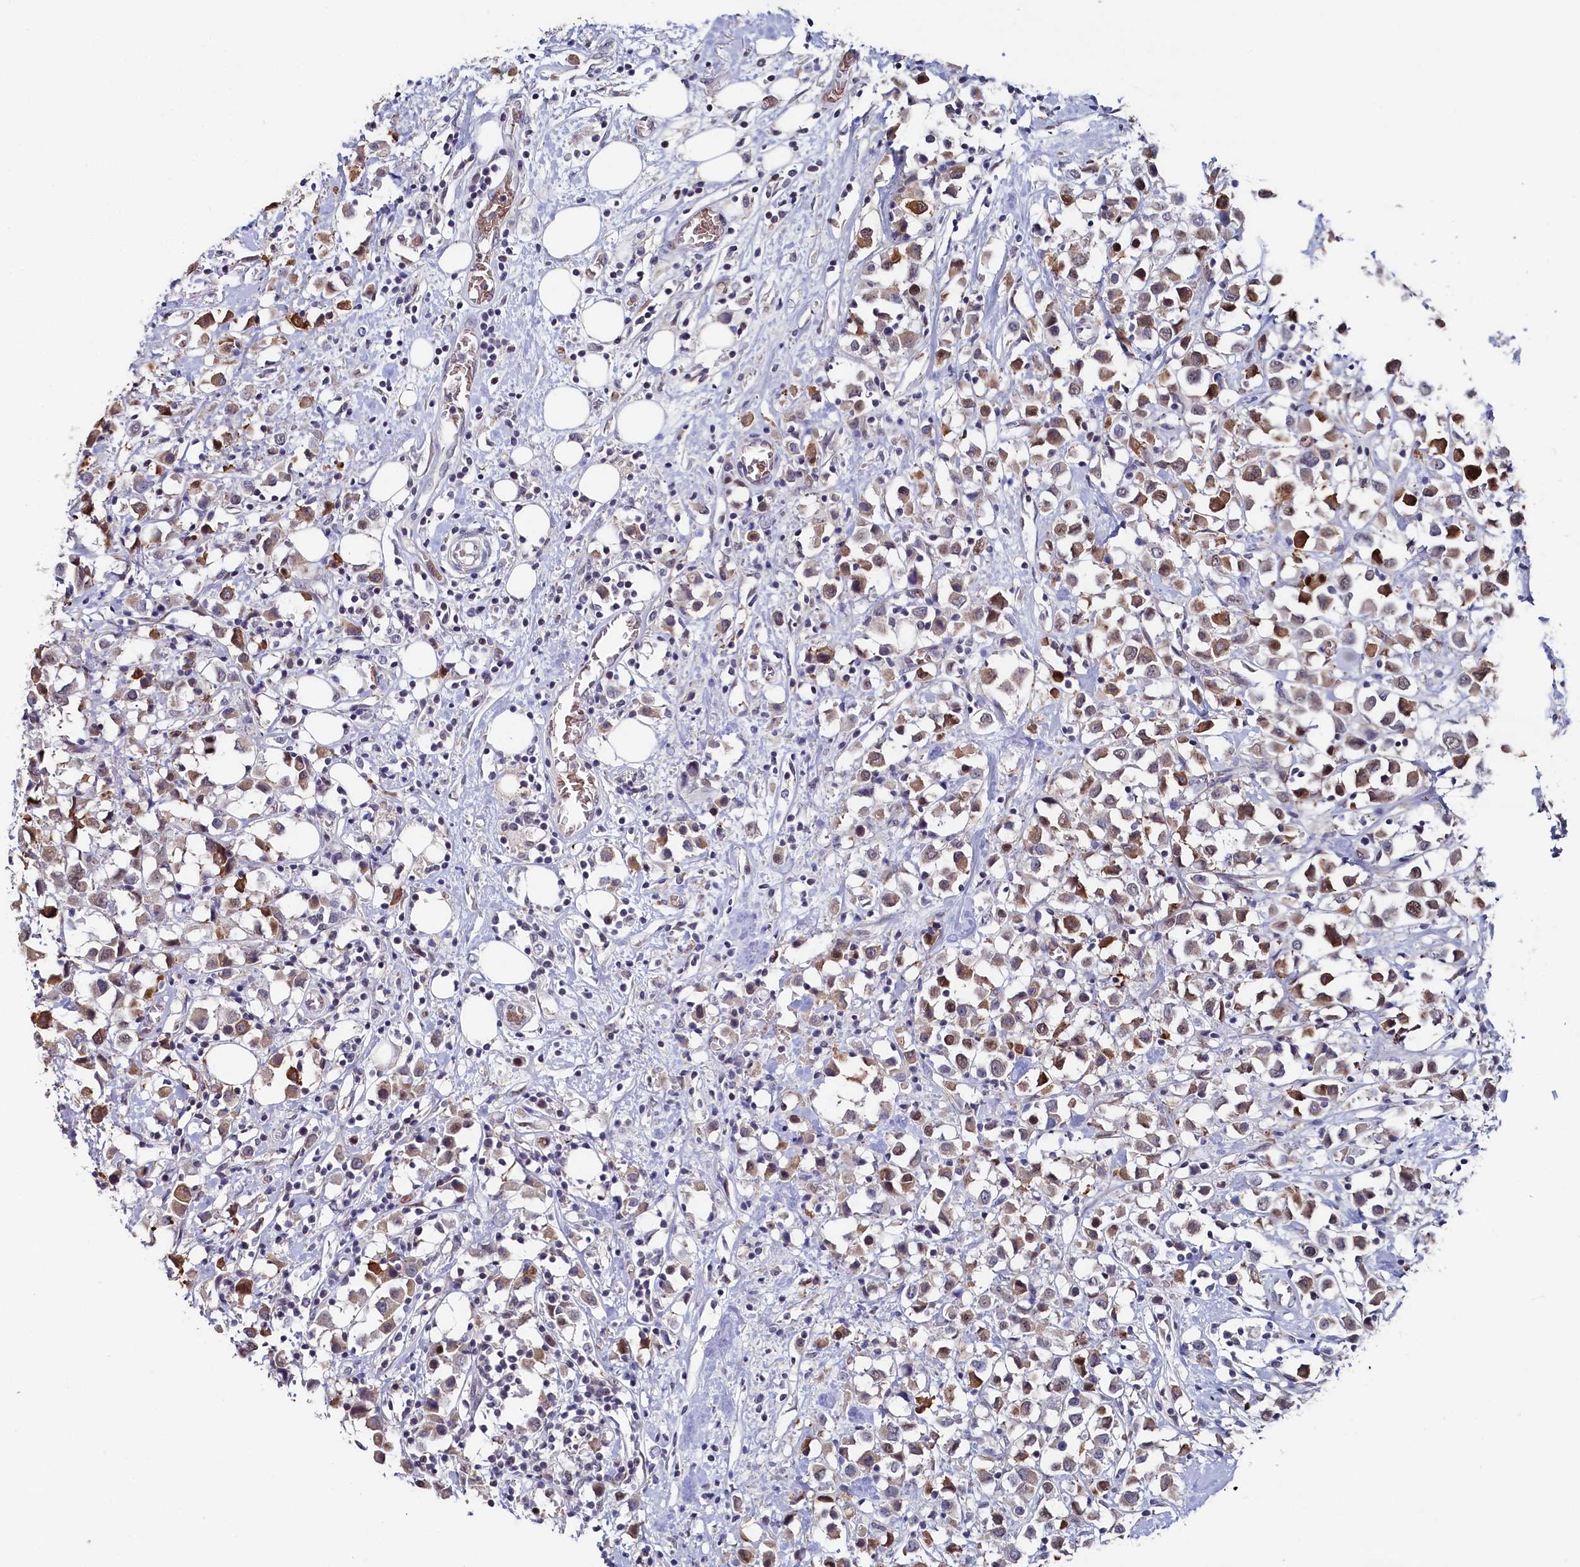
{"staining": {"intensity": "moderate", "quantity": ">75%", "location": "cytoplasmic/membranous,nuclear"}, "tissue": "breast cancer", "cell_type": "Tumor cells", "image_type": "cancer", "snomed": [{"axis": "morphology", "description": "Duct carcinoma"}, {"axis": "topography", "description": "Breast"}], "caption": "Protein expression analysis of human breast infiltrating ductal carcinoma reveals moderate cytoplasmic/membranous and nuclear staining in approximately >75% of tumor cells.", "gene": "TIGD4", "patient": {"sex": "female", "age": 61}}